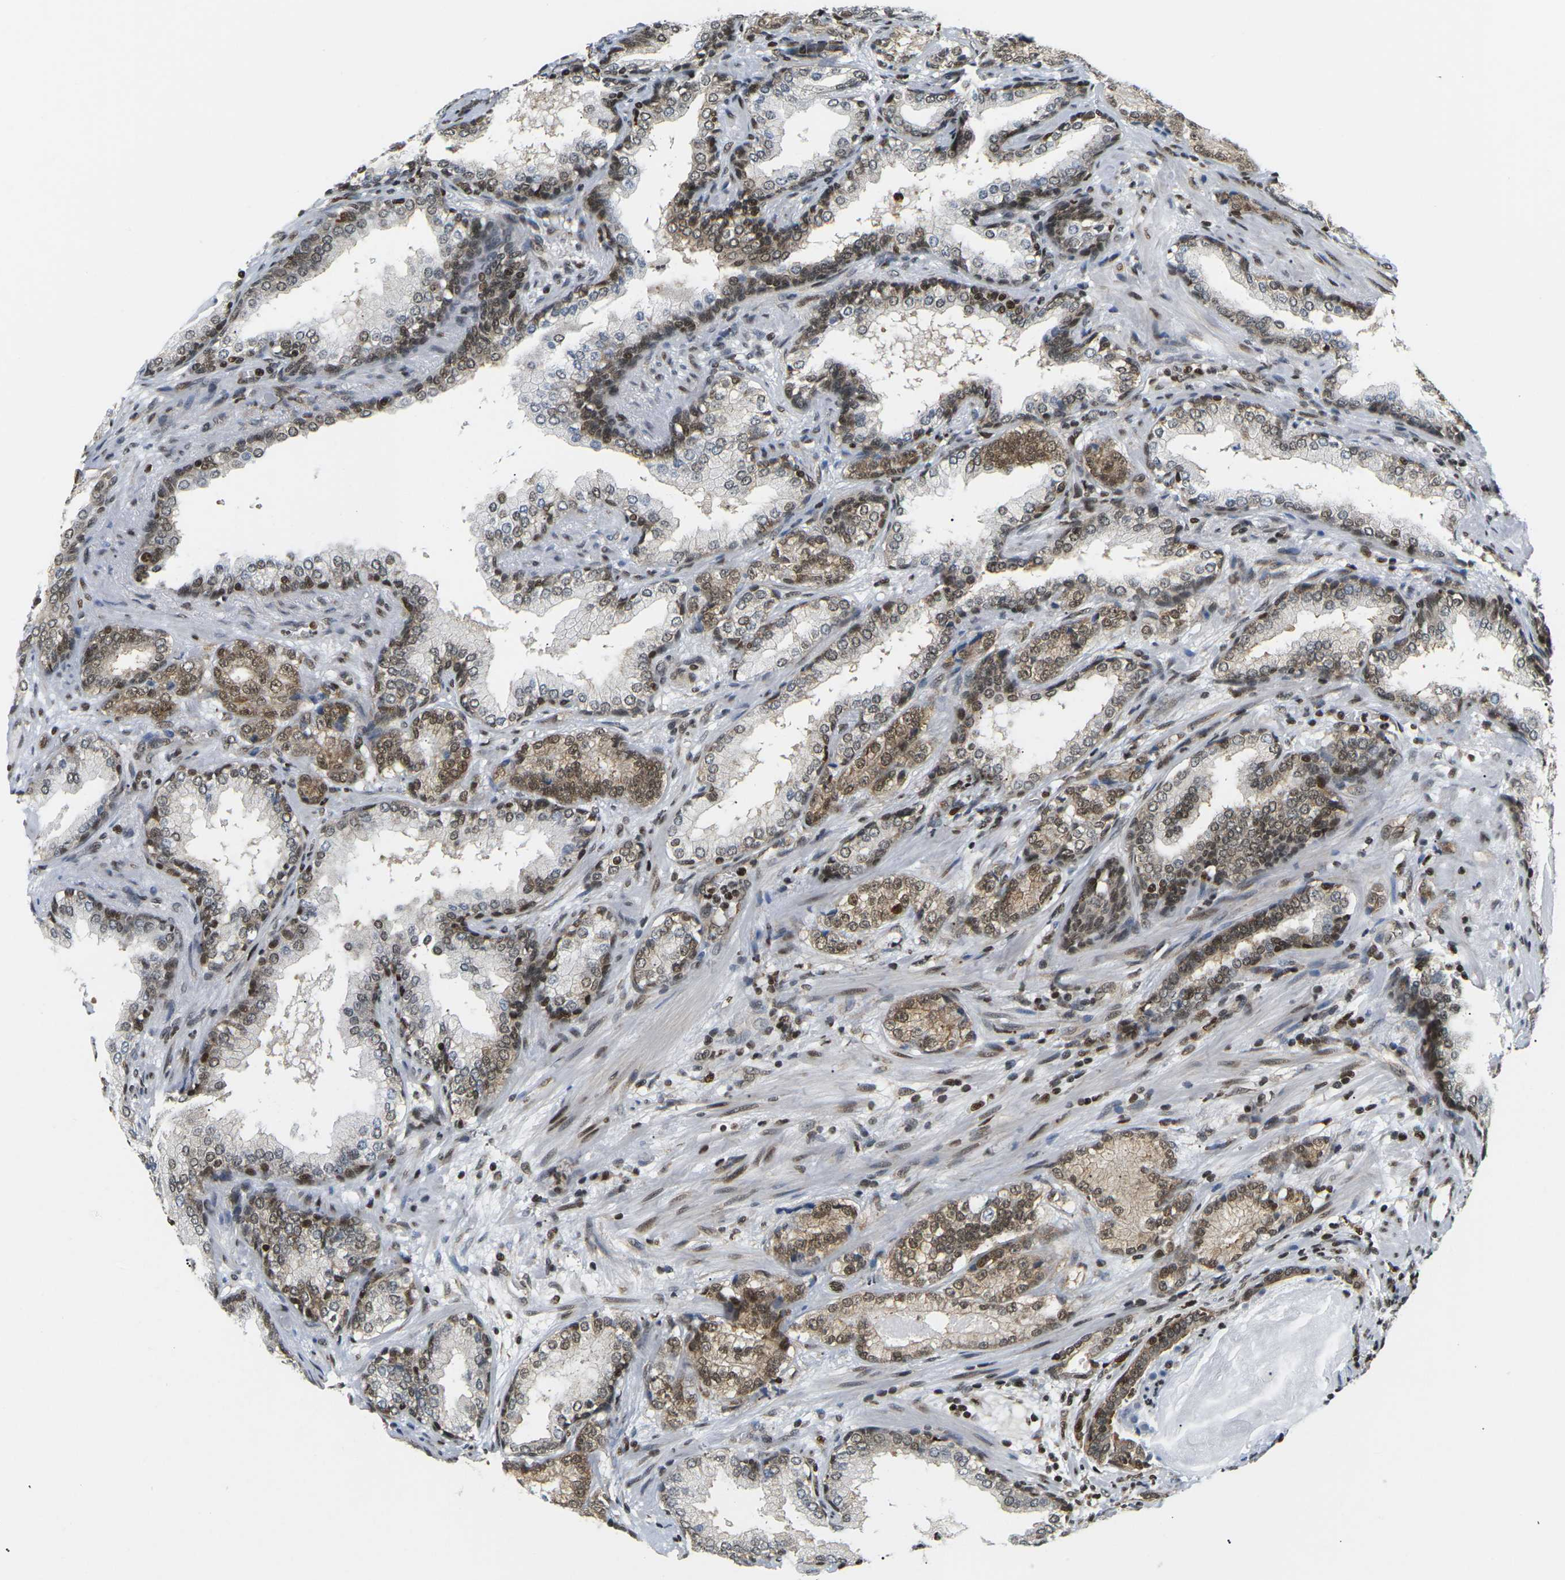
{"staining": {"intensity": "moderate", "quantity": ">75%", "location": "cytoplasmic/membranous,nuclear"}, "tissue": "prostate cancer", "cell_type": "Tumor cells", "image_type": "cancer", "snomed": [{"axis": "morphology", "description": "Adenocarcinoma, High grade"}, {"axis": "topography", "description": "Prostate"}], "caption": "The immunohistochemical stain highlights moderate cytoplasmic/membranous and nuclear positivity in tumor cells of high-grade adenocarcinoma (prostate) tissue. The protein of interest is shown in brown color, while the nuclei are stained blue.", "gene": "CELF1", "patient": {"sex": "male", "age": 61}}